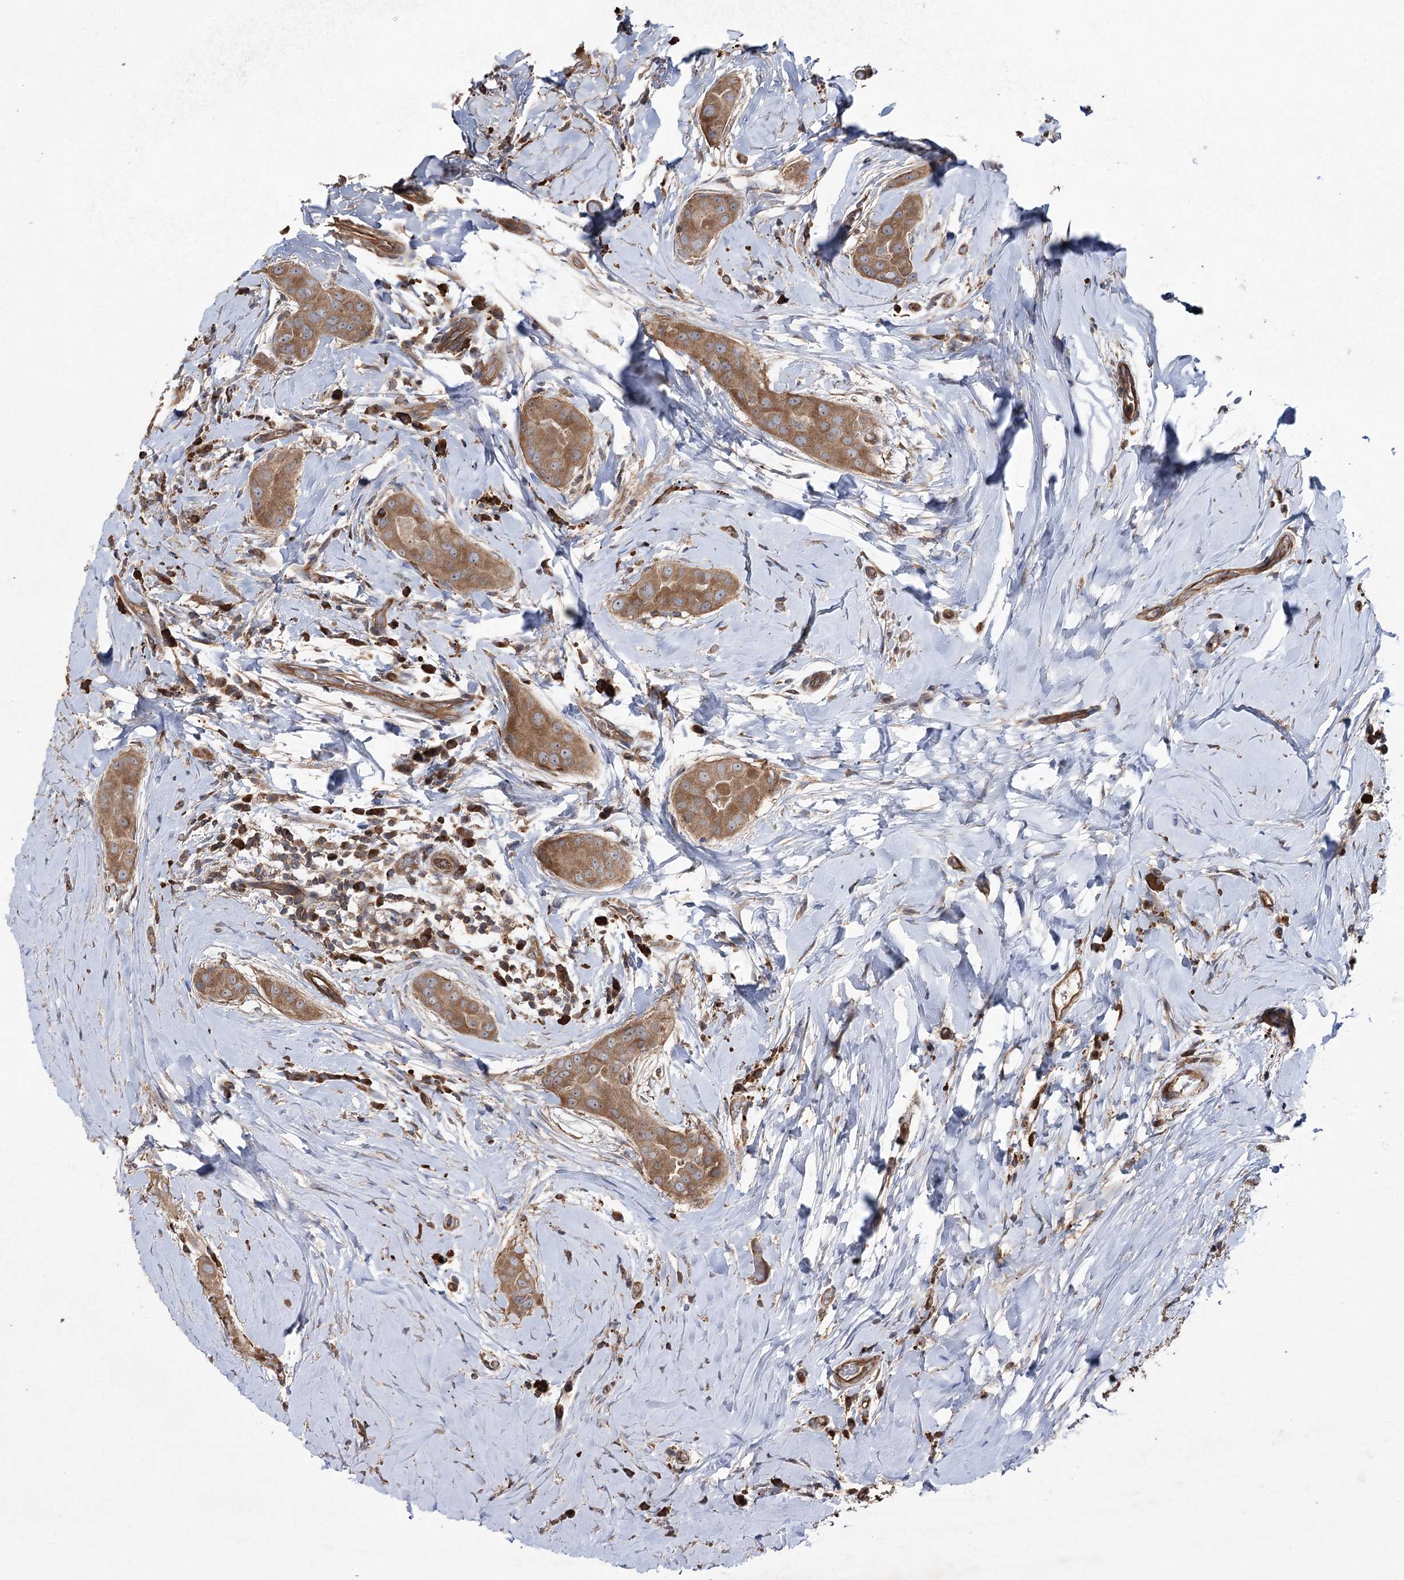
{"staining": {"intensity": "moderate", "quantity": ">75%", "location": "cytoplasmic/membranous"}, "tissue": "thyroid cancer", "cell_type": "Tumor cells", "image_type": "cancer", "snomed": [{"axis": "morphology", "description": "Papillary adenocarcinoma, NOS"}, {"axis": "topography", "description": "Thyroid gland"}], "caption": "The immunohistochemical stain labels moderate cytoplasmic/membranous staining in tumor cells of thyroid cancer tissue.", "gene": "LARS2", "patient": {"sex": "male", "age": 33}}